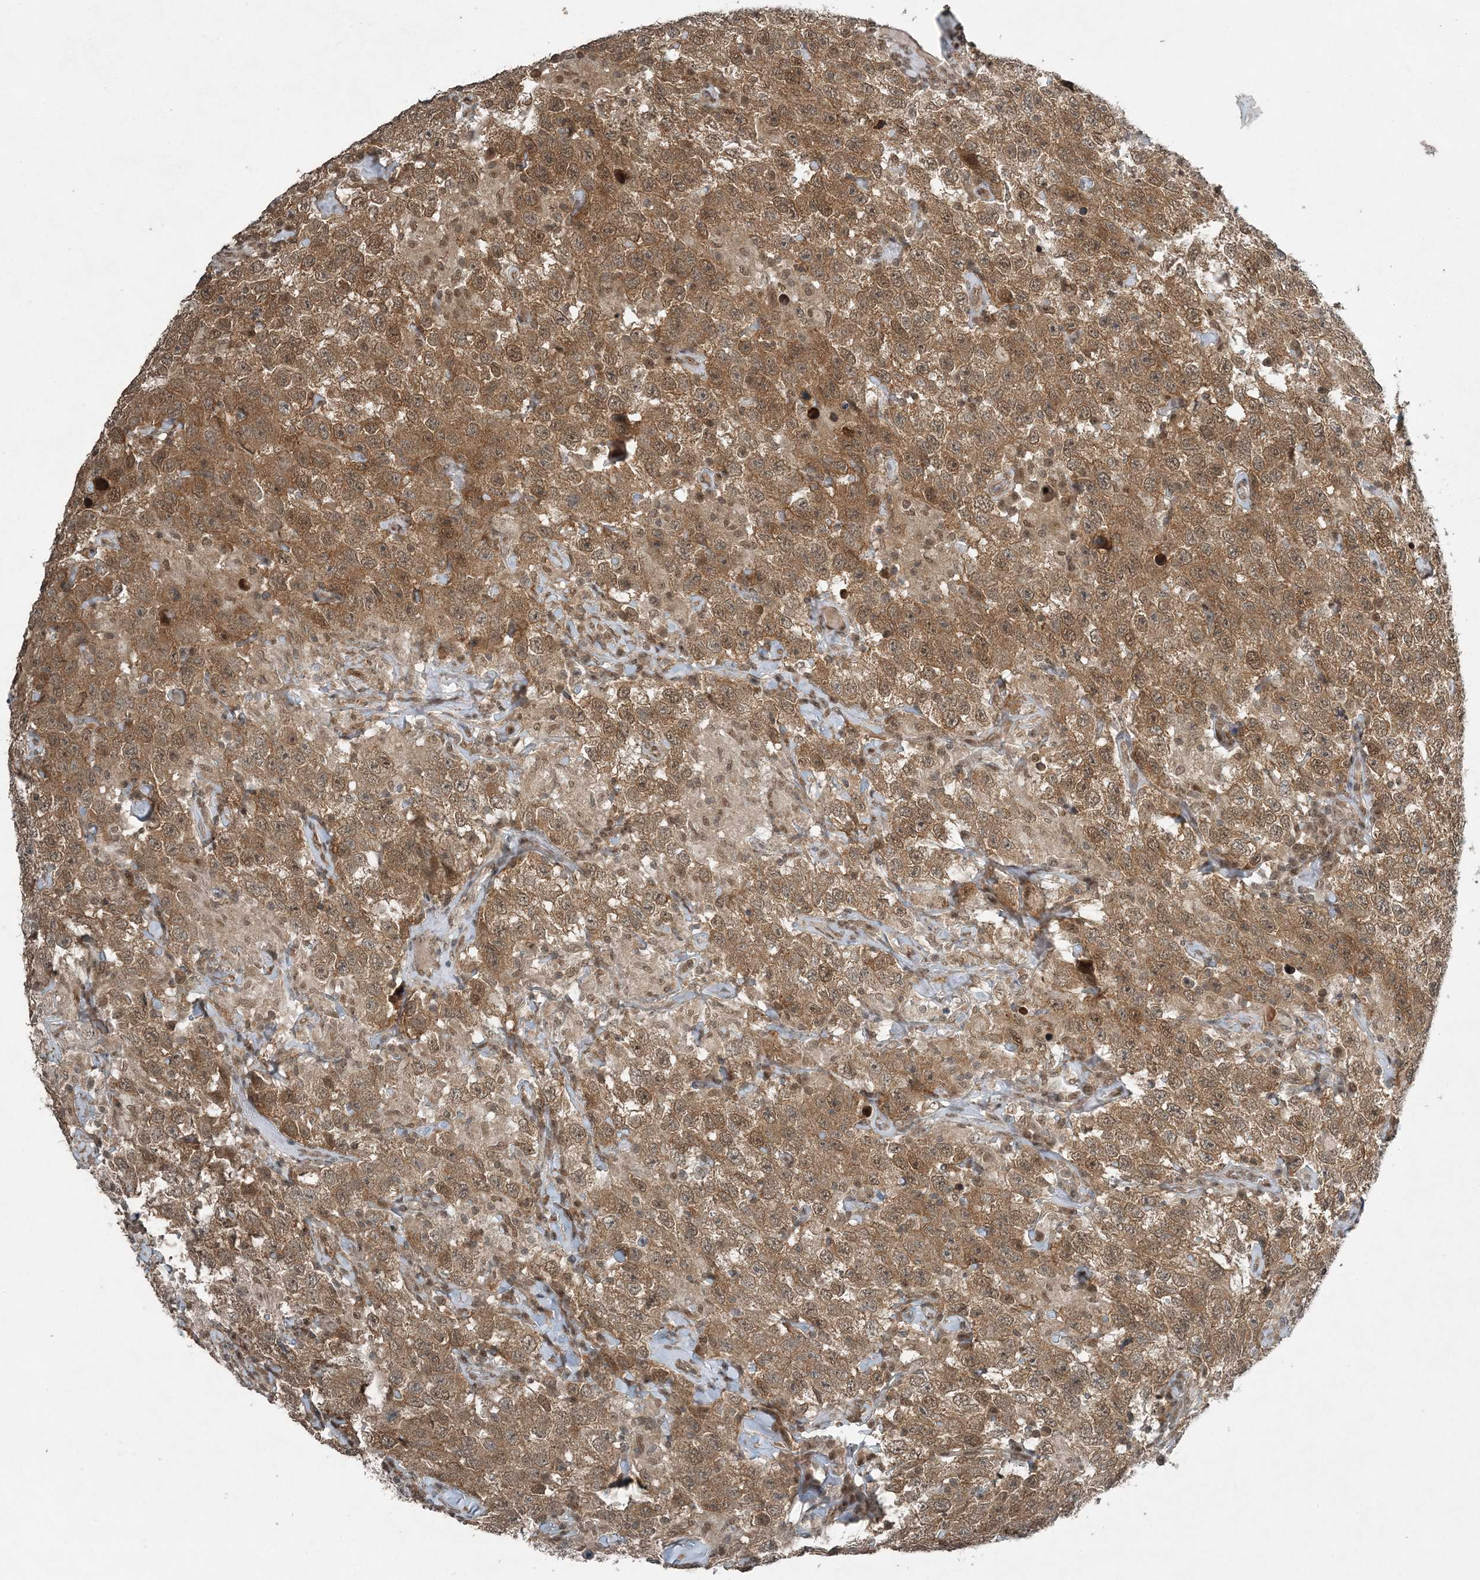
{"staining": {"intensity": "moderate", "quantity": ">75%", "location": "cytoplasmic/membranous,nuclear"}, "tissue": "testis cancer", "cell_type": "Tumor cells", "image_type": "cancer", "snomed": [{"axis": "morphology", "description": "Seminoma, NOS"}, {"axis": "topography", "description": "Testis"}], "caption": "A high-resolution image shows immunohistochemistry staining of testis cancer, which shows moderate cytoplasmic/membranous and nuclear positivity in about >75% of tumor cells. (DAB (3,3'-diaminobenzidine) = brown stain, brightfield microscopy at high magnification).", "gene": "COPS7B", "patient": {"sex": "male", "age": 41}}